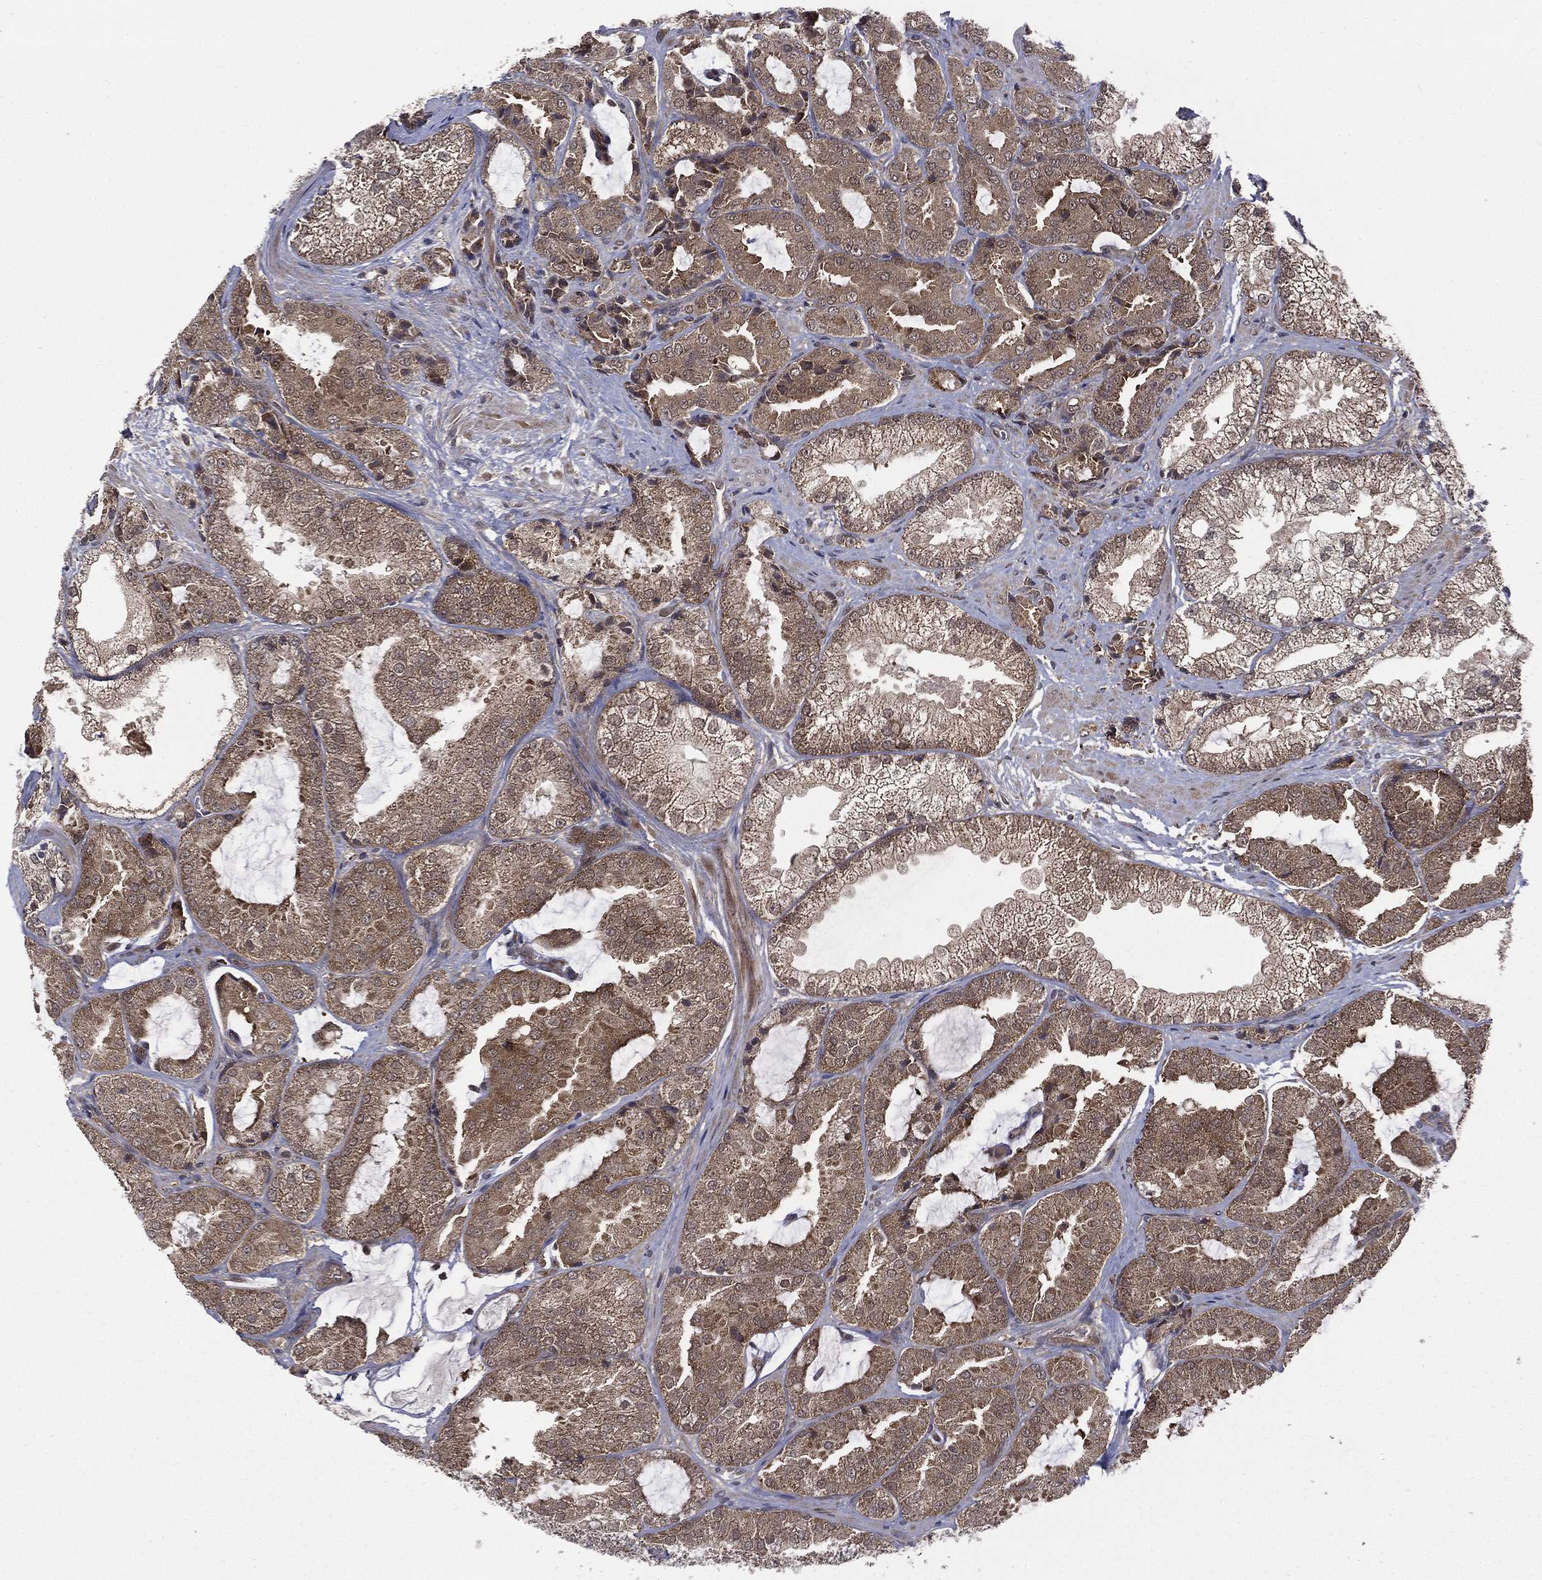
{"staining": {"intensity": "moderate", "quantity": "25%-75%", "location": "cytoplasmic/membranous"}, "tissue": "prostate cancer", "cell_type": "Tumor cells", "image_type": "cancer", "snomed": [{"axis": "morphology", "description": "Adenocarcinoma, High grade"}, {"axis": "topography", "description": "Prostate"}], "caption": "Human prostate cancer (high-grade adenocarcinoma) stained for a protein (brown) shows moderate cytoplasmic/membranous positive expression in approximately 25%-75% of tumor cells.", "gene": "PTPA", "patient": {"sex": "male", "age": 68}}